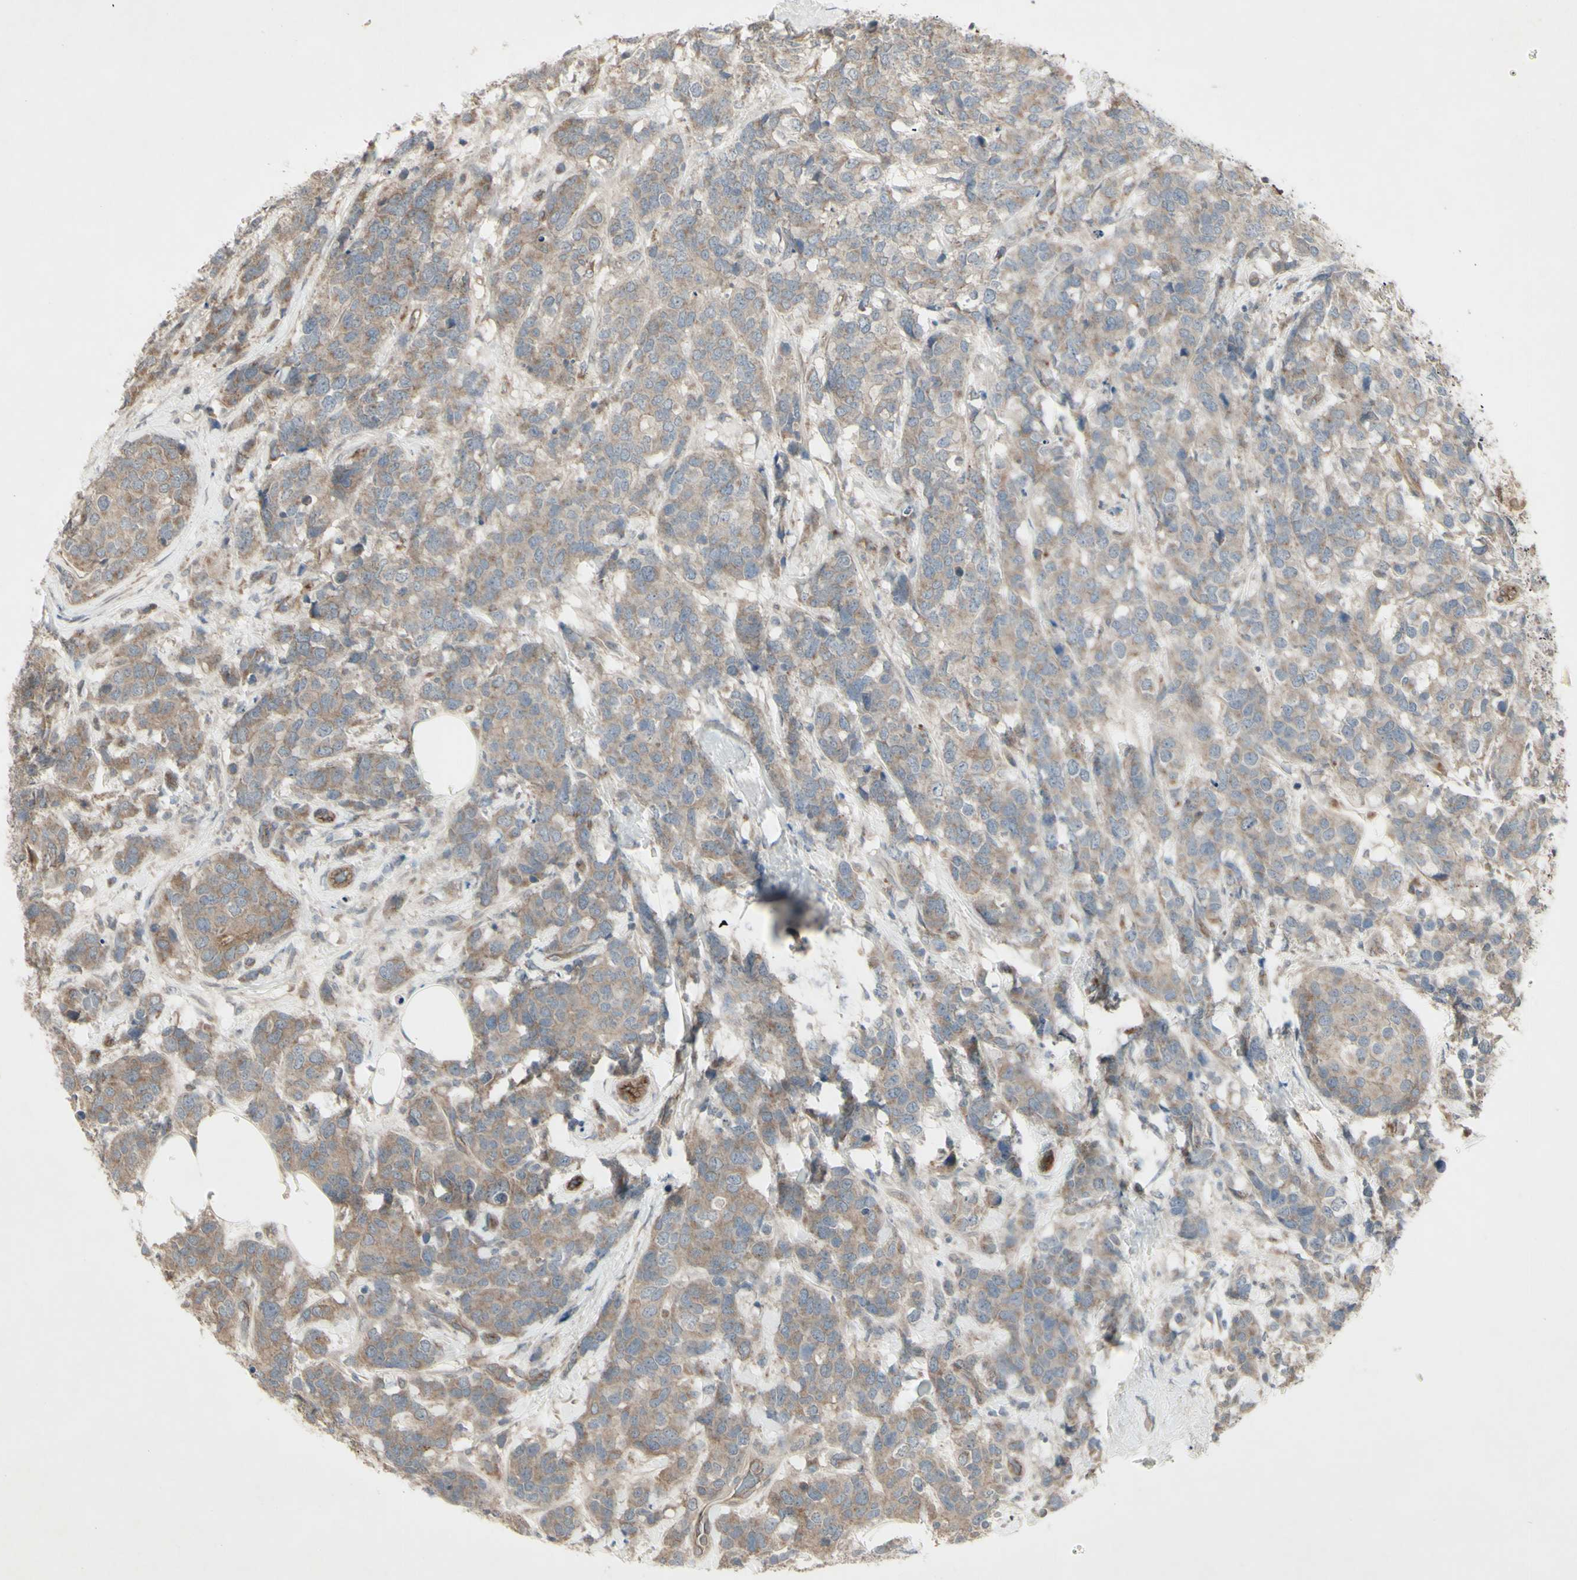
{"staining": {"intensity": "weak", "quantity": ">75%", "location": "cytoplasmic/membranous"}, "tissue": "breast cancer", "cell_type": "Tumor cells", "image_type": "cancer", "snomed": [{"axis": "morphology", "description": "Lobular carcinoma"}, {"axis": "topography", "description": "Breast"}], "caption": "IHC of human breast lobular carcinoma displays low levels of weak cytoplasmic/membranous expression in about >75% of tumor cells.", "gene": "JAG1", "patient": {"sex": "female", "age": 59}}